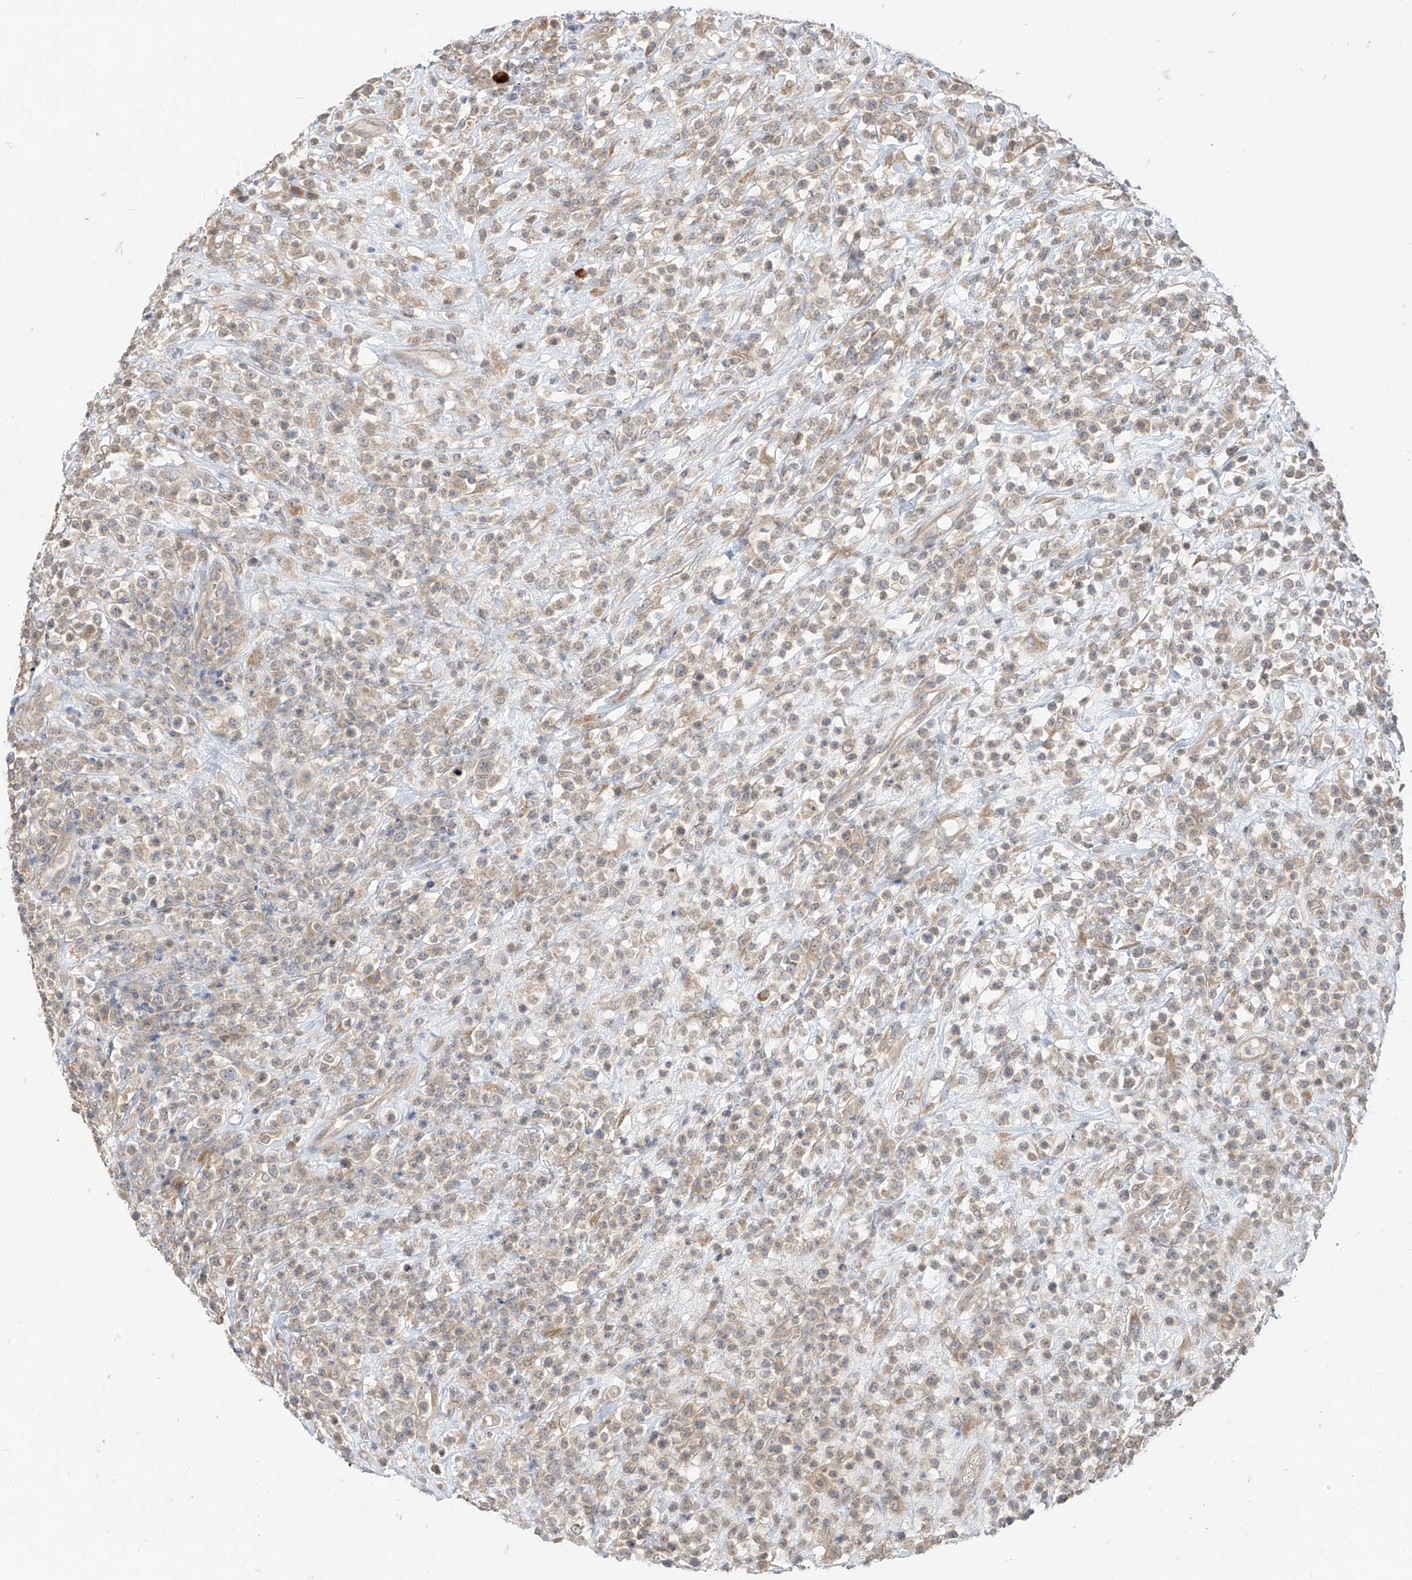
{"staining": {"intensity": "weak", "quantity": "25%-75%", "location": "cytoplasmic/membranous"}, "tissue": "lymphoma", "cell_type": "Tumor cells", "image_type": "cancer", "snomed": [{"axis": "morphology", "description": "Malignant lymphoma, non-Hodgkin's type, High grade"}, {"axis": "topography", "description": "Colon"}], "caption": "Protein staining of high-grade malignant lymphoma, non-Hodgkin's type tissue reveals weak cytoplasmic/membranous expression in about 25%-75% of tumor cells. (Brightfield microscopy of DAB IHC at high magnification).", "gene": "MTUS2", "patient": {"sex": "female", "age": 53}}